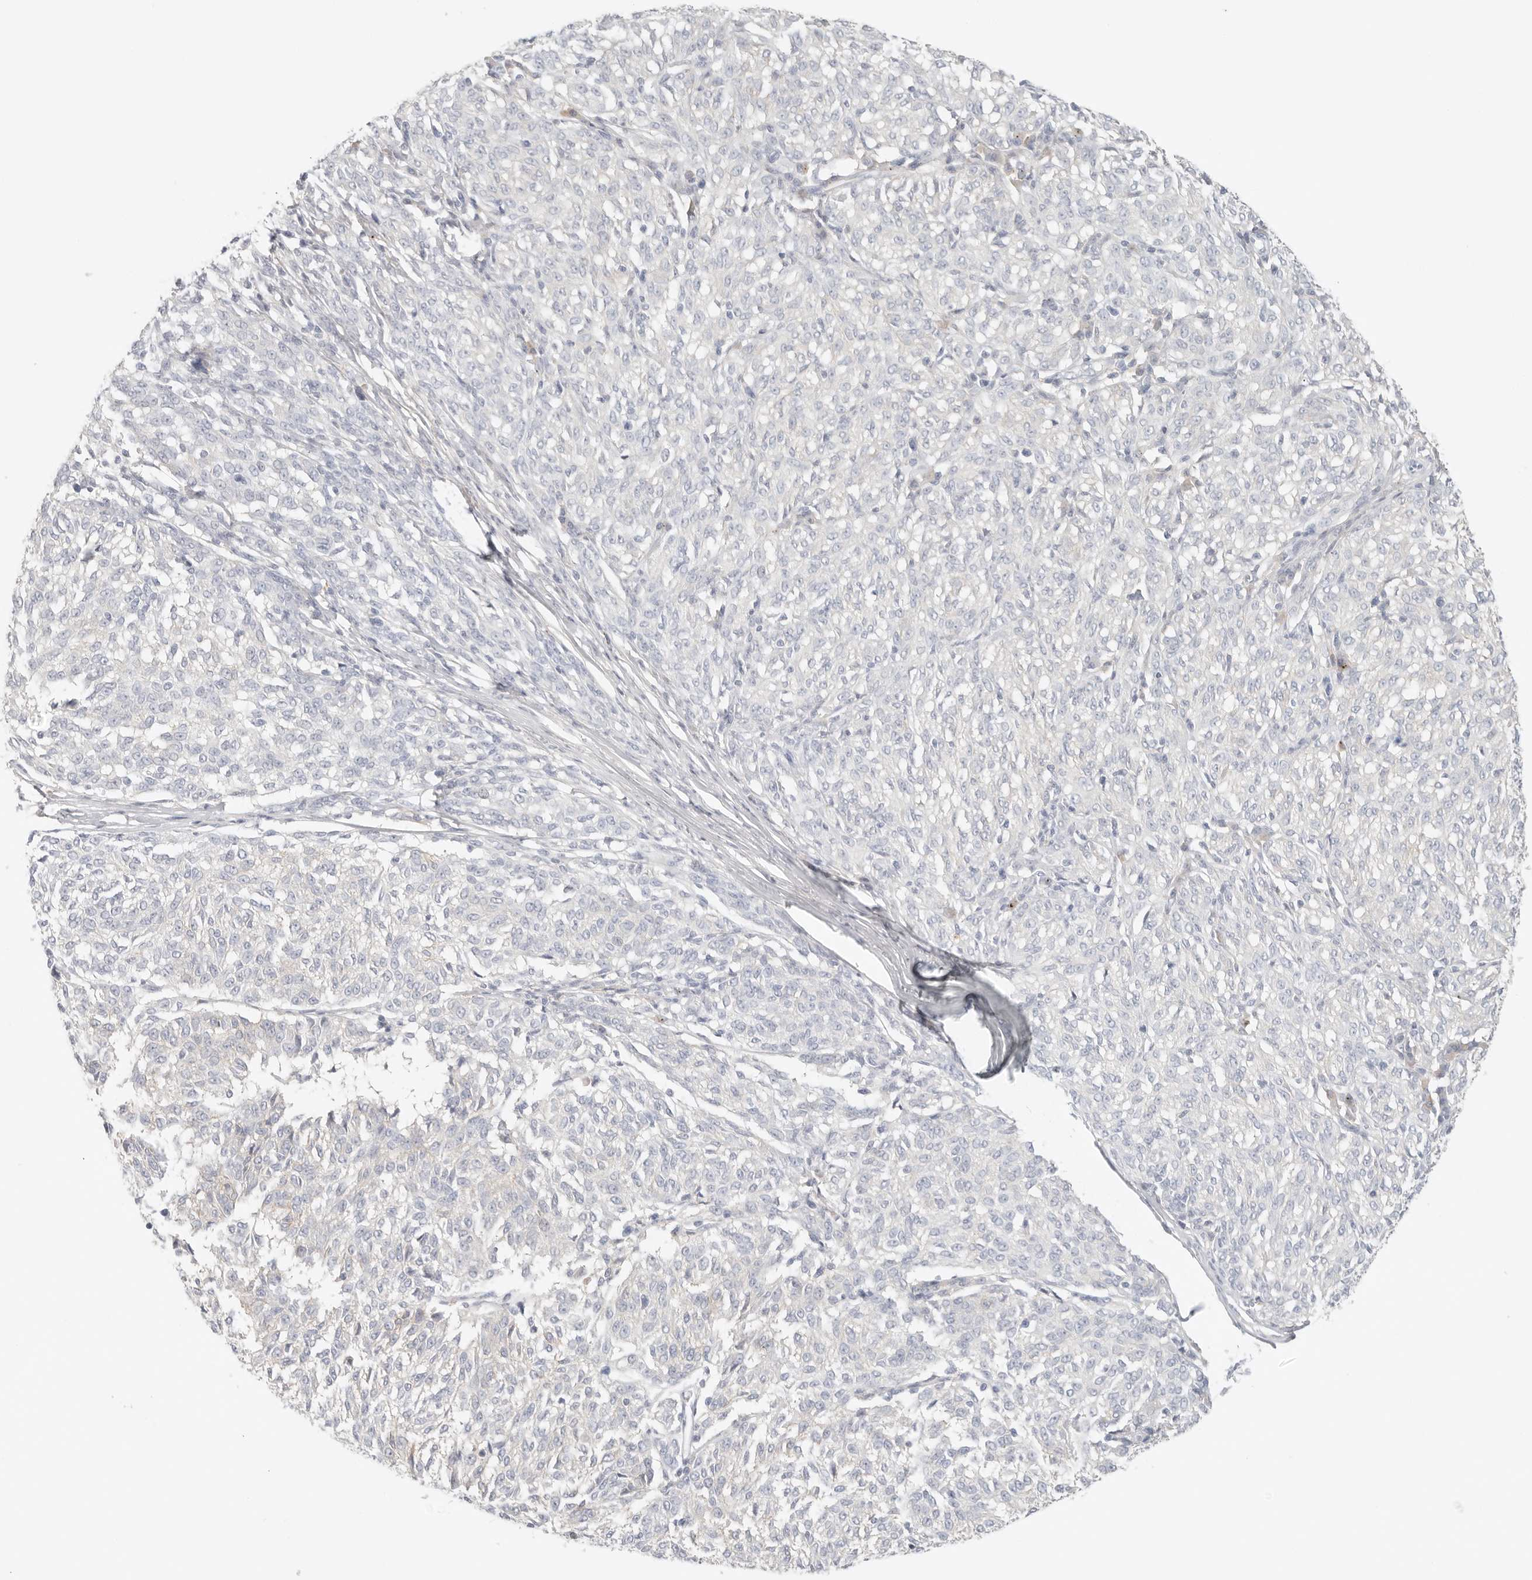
{"staining": {"intensity": "negative", "quantity": "none", "location": "none"}, "tissue": "melanoma", "cell_type": "Tumor cells", "image_type": "cancer", "snomed": [{"axis": "morphology", "description": "Malignant melanoma, NOS"}, {"axis": "topography", "description": "Skin"}], "caption": "Photomicrograph shows no significant protein expression in tumor cells of malignant melanoma.", "gene": "CEP120", "patient": {"sex": "female", "age": 72}}